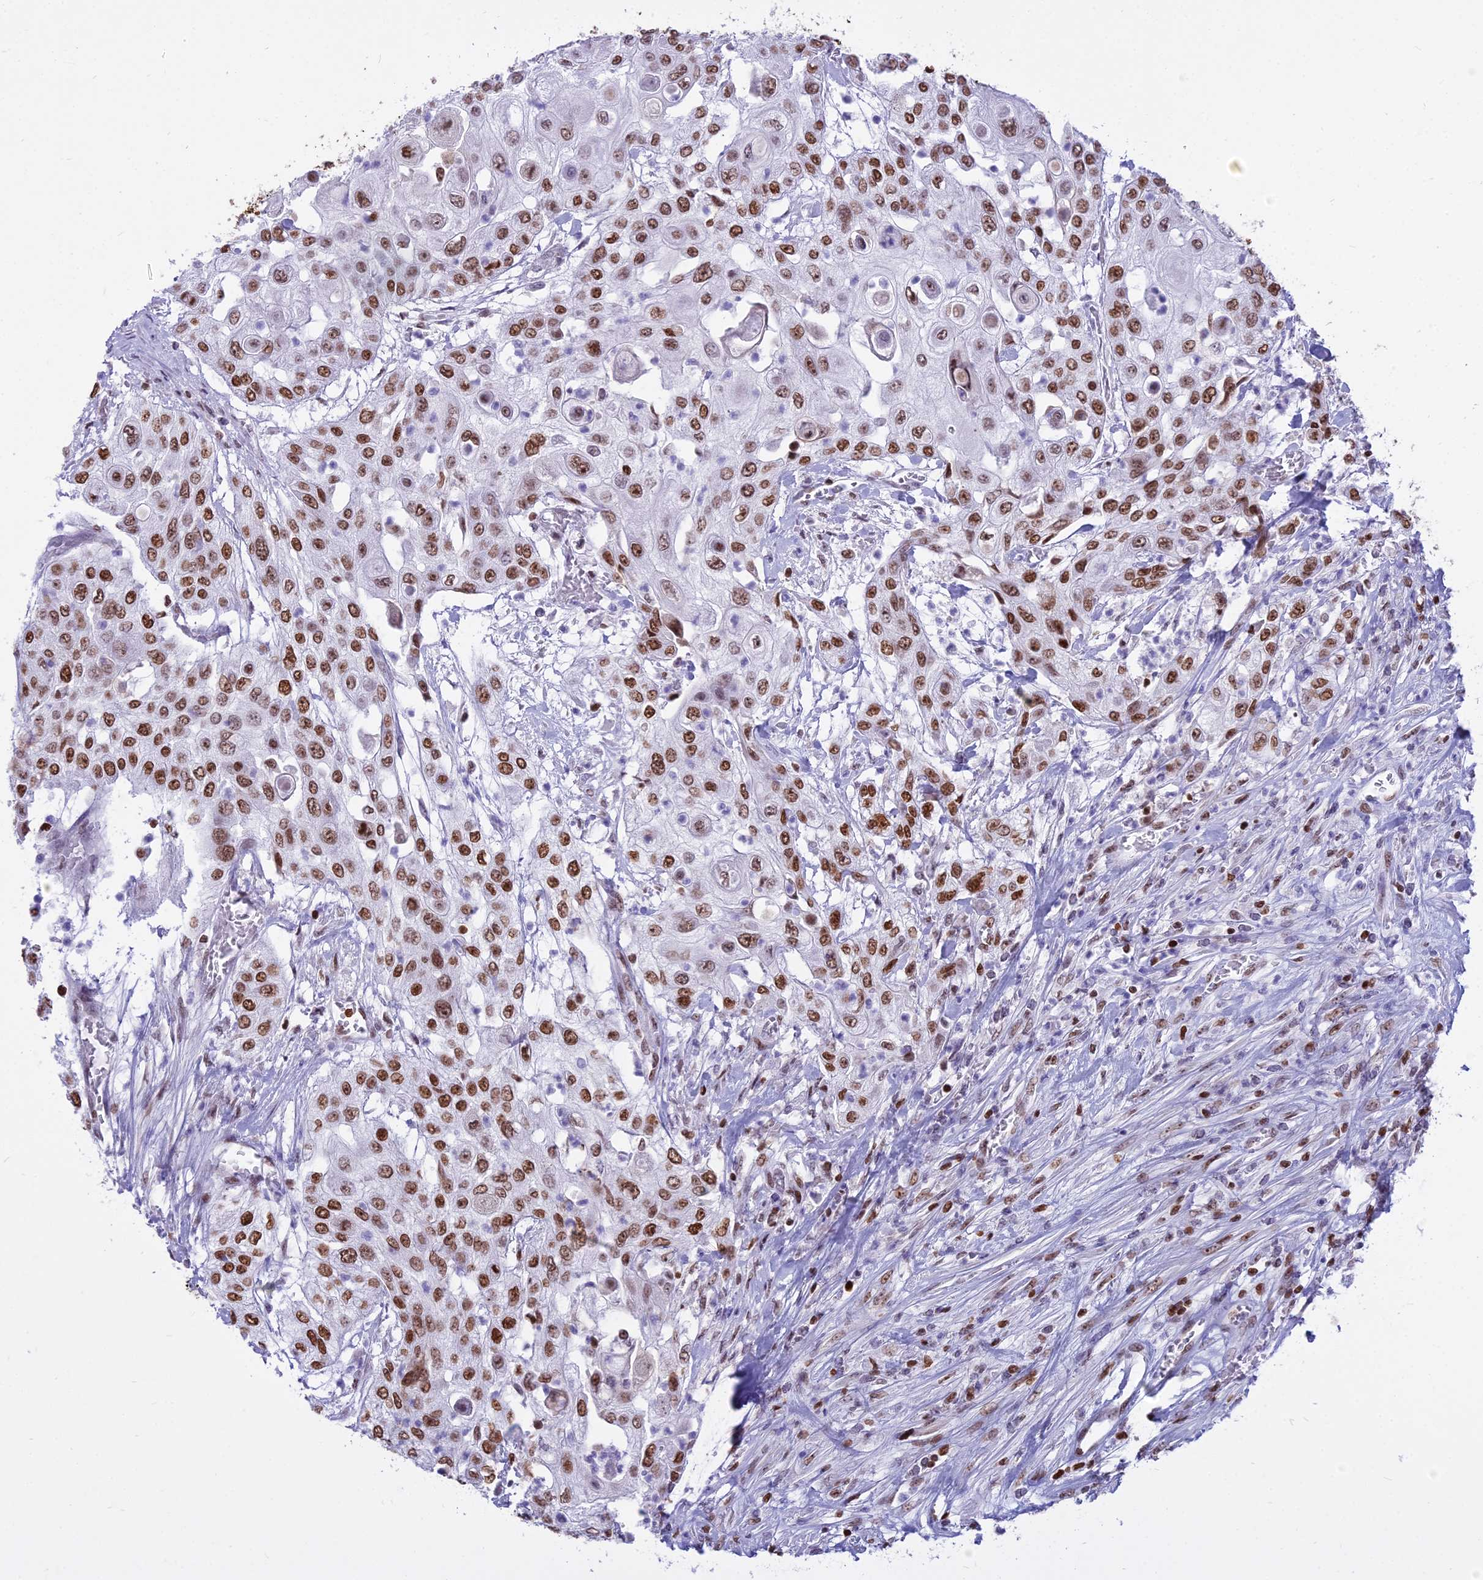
{"staining": {"intensity": "moderate", "quantity": ">75%", "location": "nuclear"}, "tissue": "urothelial cancer", "cell_type": "Tumor cells", "image_type": "cancer", "snomed": [{"axis": "morphology", "description": "Urothelial carcinoma, High grade"}, {"axis": "topography", "description": "Urinary bladder"}], "caption": "This is an image of immunohistochemistry staining of urothelial cancer, which shows moderate expression in the nuclear of tumor cells.", "gene": "PARP1", "patient": {"sex": "female", "age": 79}}